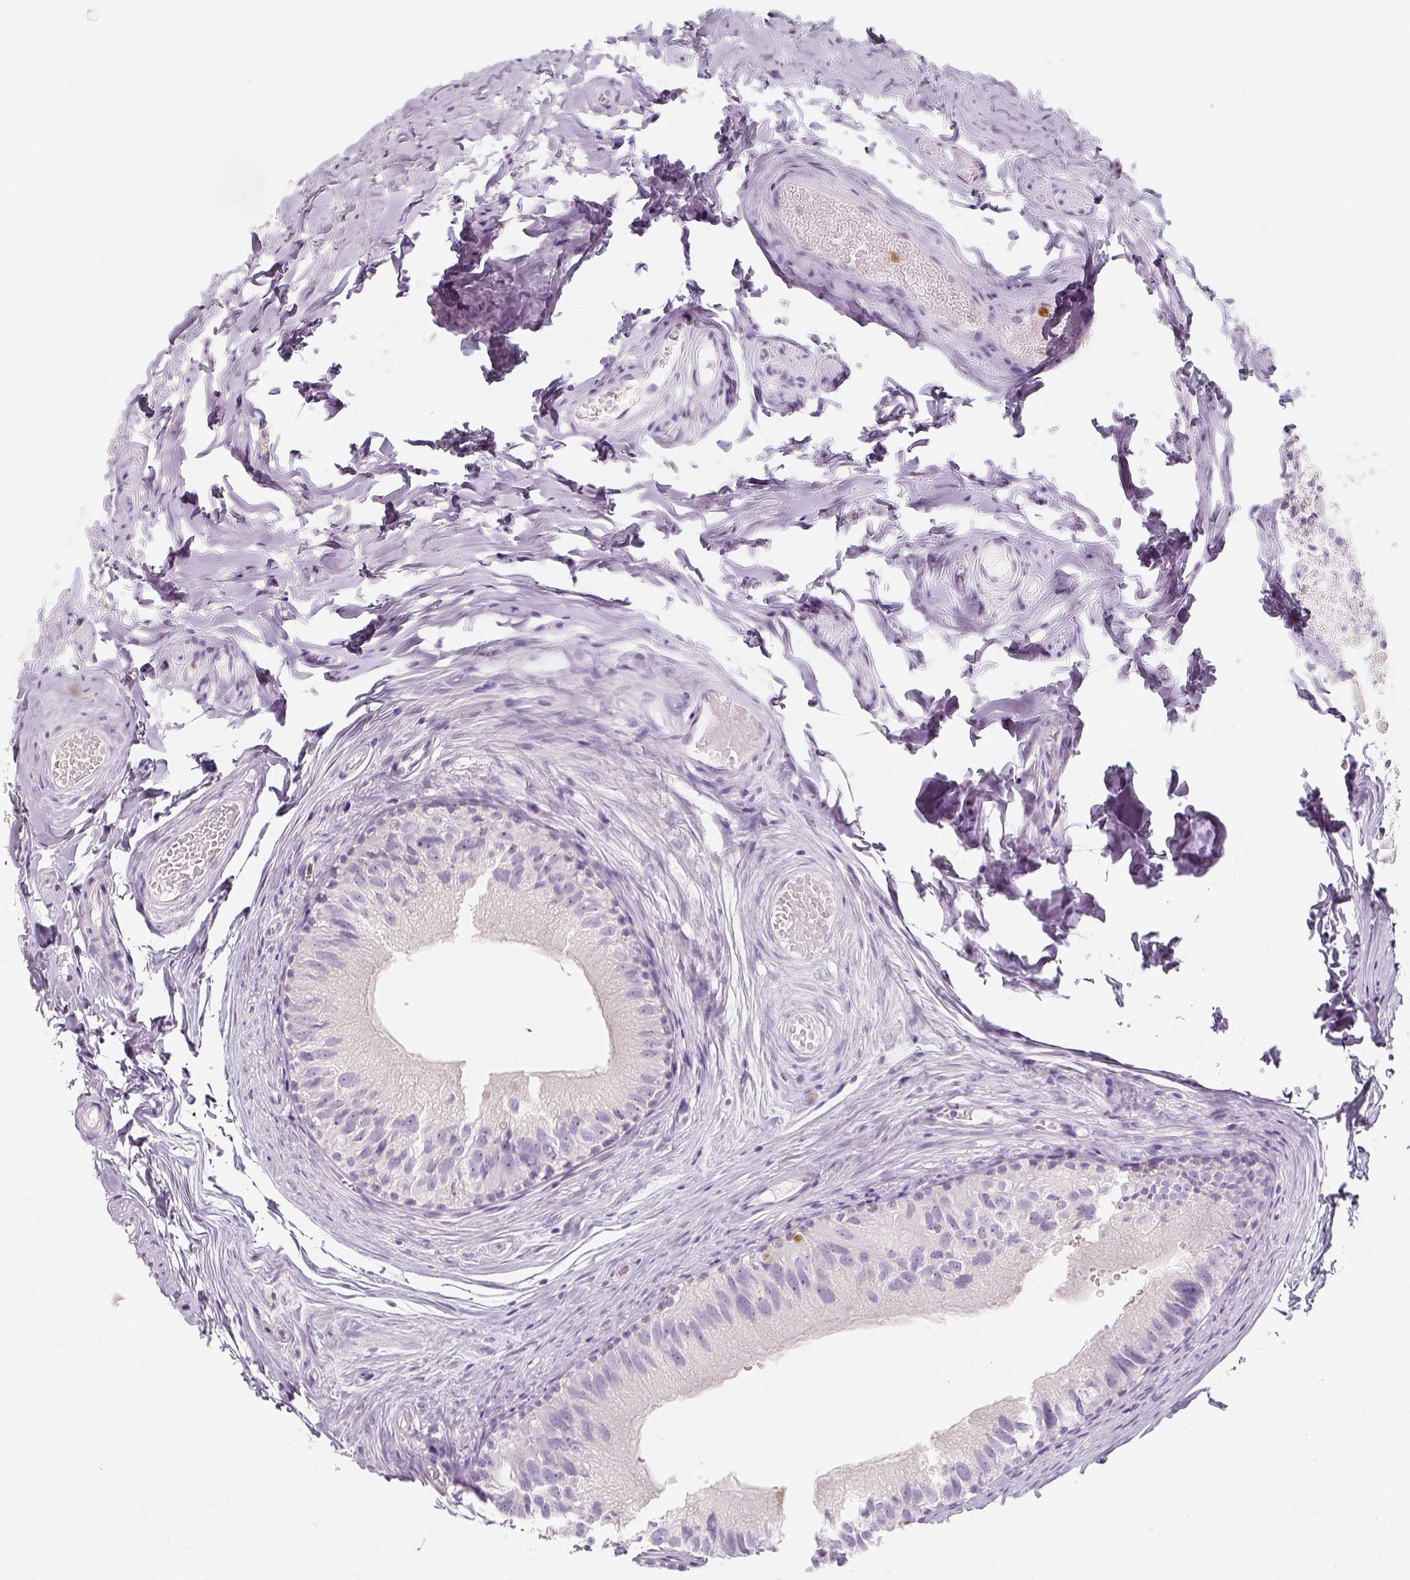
{"staining": {"intensity": "negative", "quantity": "none", "location": "none"}, "tissue": "epididymis", "cell_type": "Glandular cells", "image_type": "normal", "snomed": [{"axis": "morphology", "description": "Normal tissue, NOS"}, {"axis": "topography", "description": "Epididymis"}], "caption": "Glandular cells are negative for brown protein staining in unremarkable epididymis. (DAB (3,3'-diaminobenzidine) IHC, high magnification).", "gene": "NECAB2", "patient": {"sex": "male", "age": 45}}